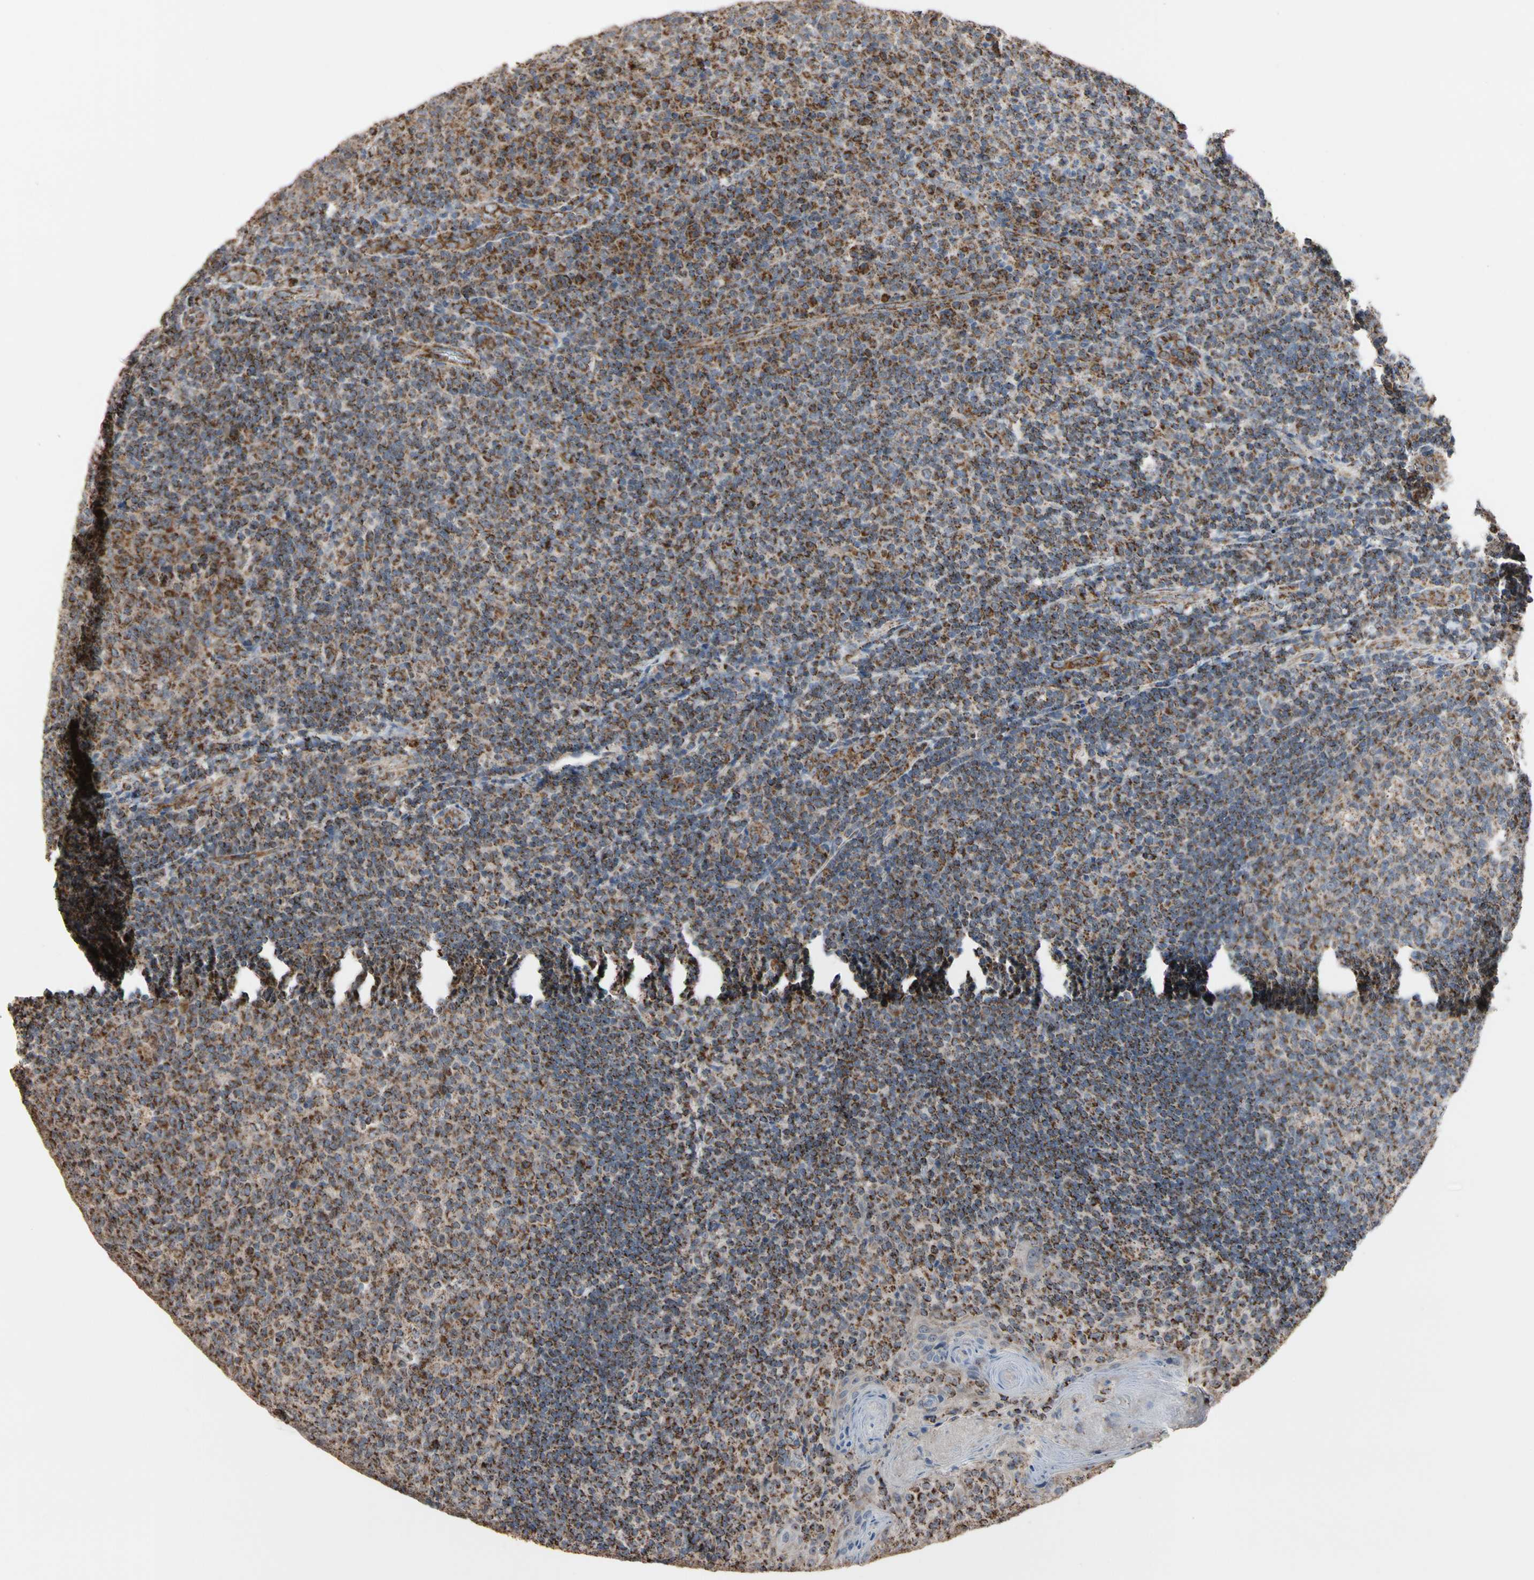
{"staining": {"intensity": "moderate", "quantity": ">75%", "location": "cytoplasmic/membranous"}, "tissue": "tonsil", "cell_type": "Germinal center cells", "image_type": "normal", "snomed": [{"axis": "morphology", "description": "Normal tissue, NOS"}, {"axis": "topography", "description": "Tonsil"}], "caption": "This photomicrograph demonstrates IHC staining of benign human tonsil, with medium moderate cytoplasmic/membranous expression in approximately >75% of germinal center cells.", "gene": "FAM110B", "patient": {"sex": "male", "age": 17}}